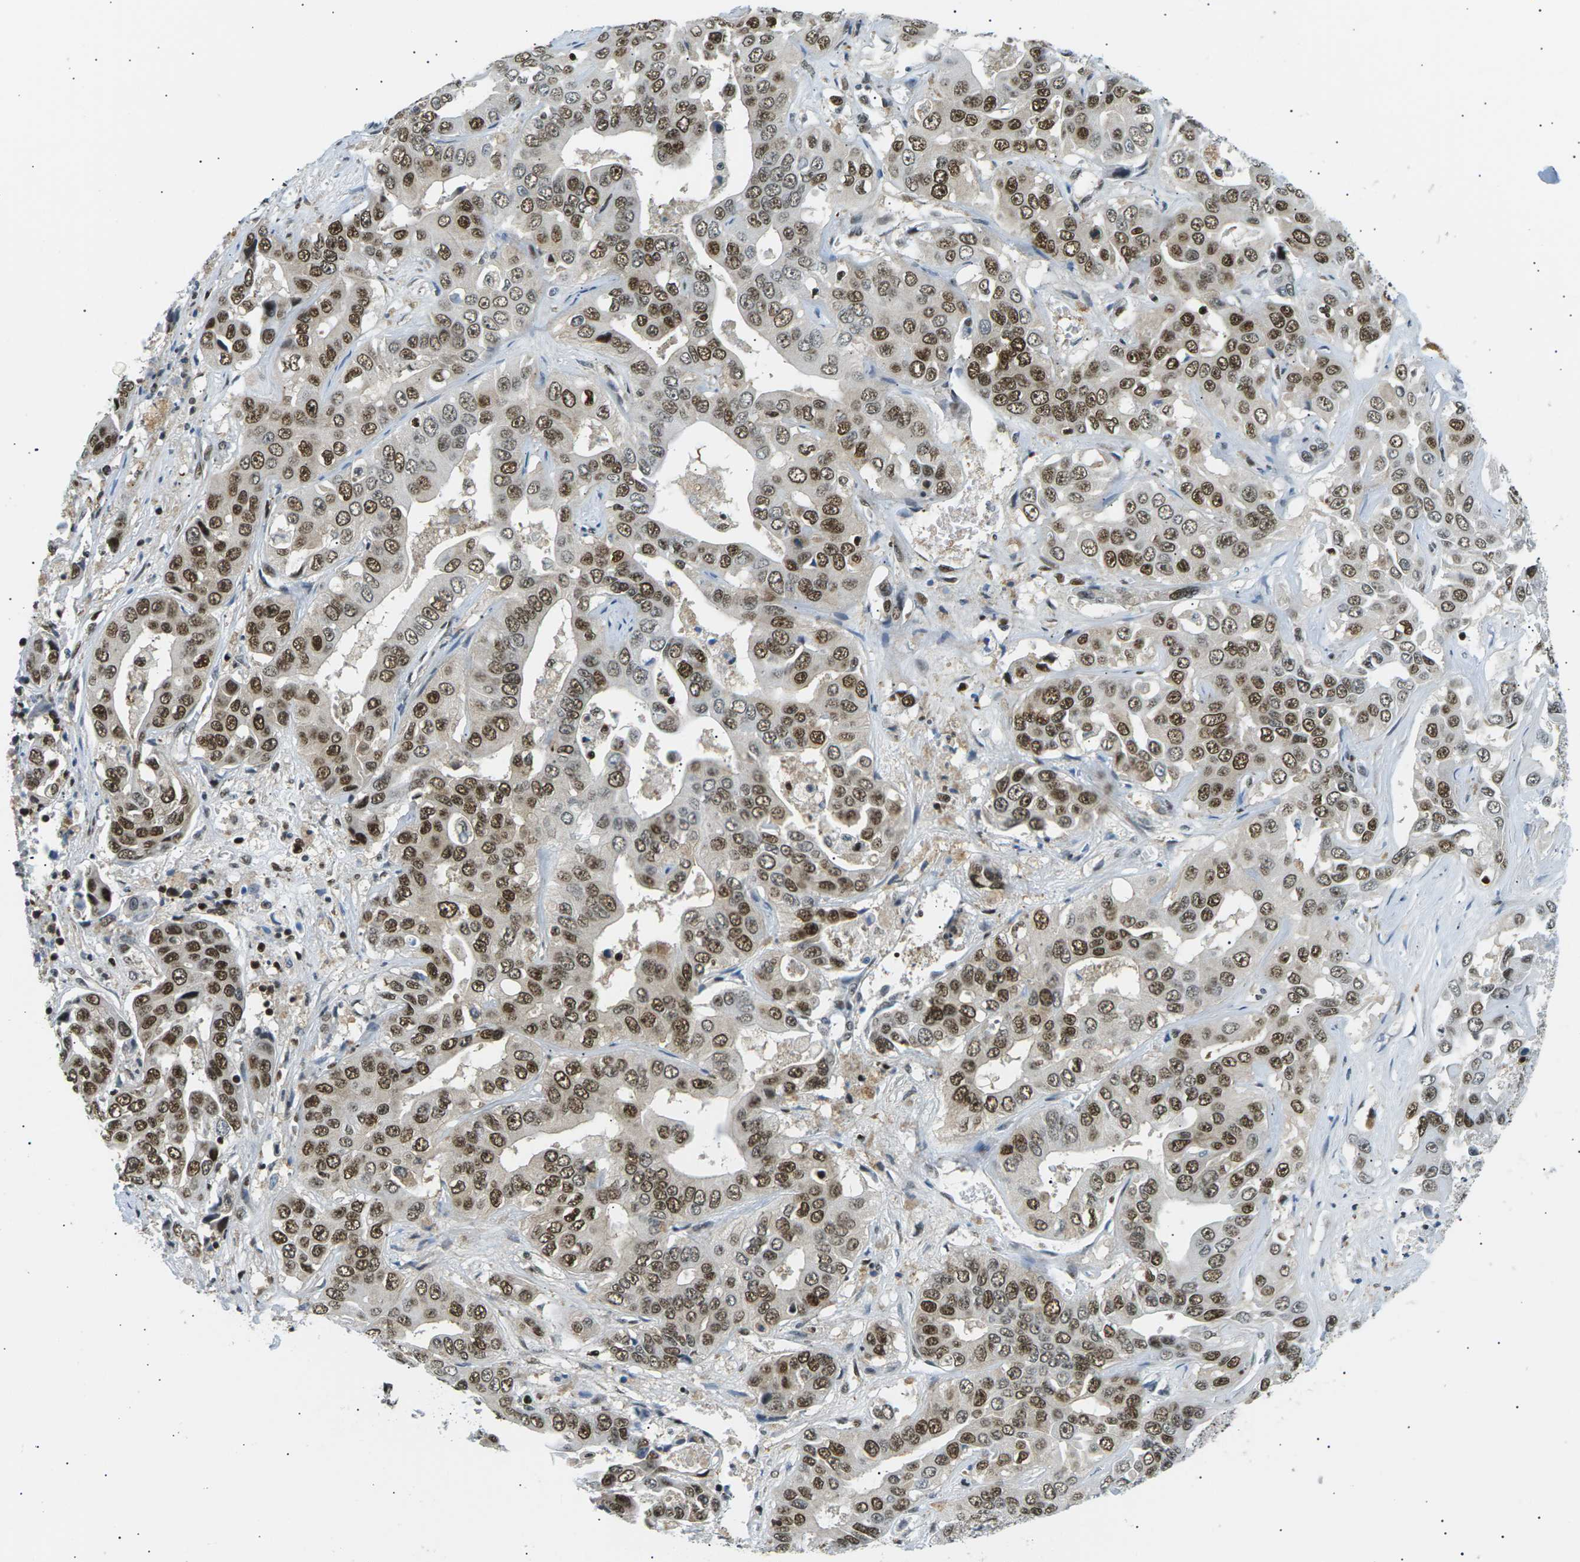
{"staining": {"intensity": "moderate", "quantity": ">75%", "location": "nuclear"}, "tissue": "liver cancer", "cell_type": "Tumor cells", "image_type": "cancer", "snomed": [{"axis": "morphology", "description": "Cholangiocarcinoma"}, {"axis": "topography", "description": "Liver"}], "caption": "Brown immunohistochemical staining in human liver cancer (cholangiocarcinoma) displays moderate nuclear positivity in about >75% of tumor cells. (DAB IHC, brown staining for protein, blue staining for nuclei).", "gene": "RPA2", "patient": {"sex": "female", "age": 52}}